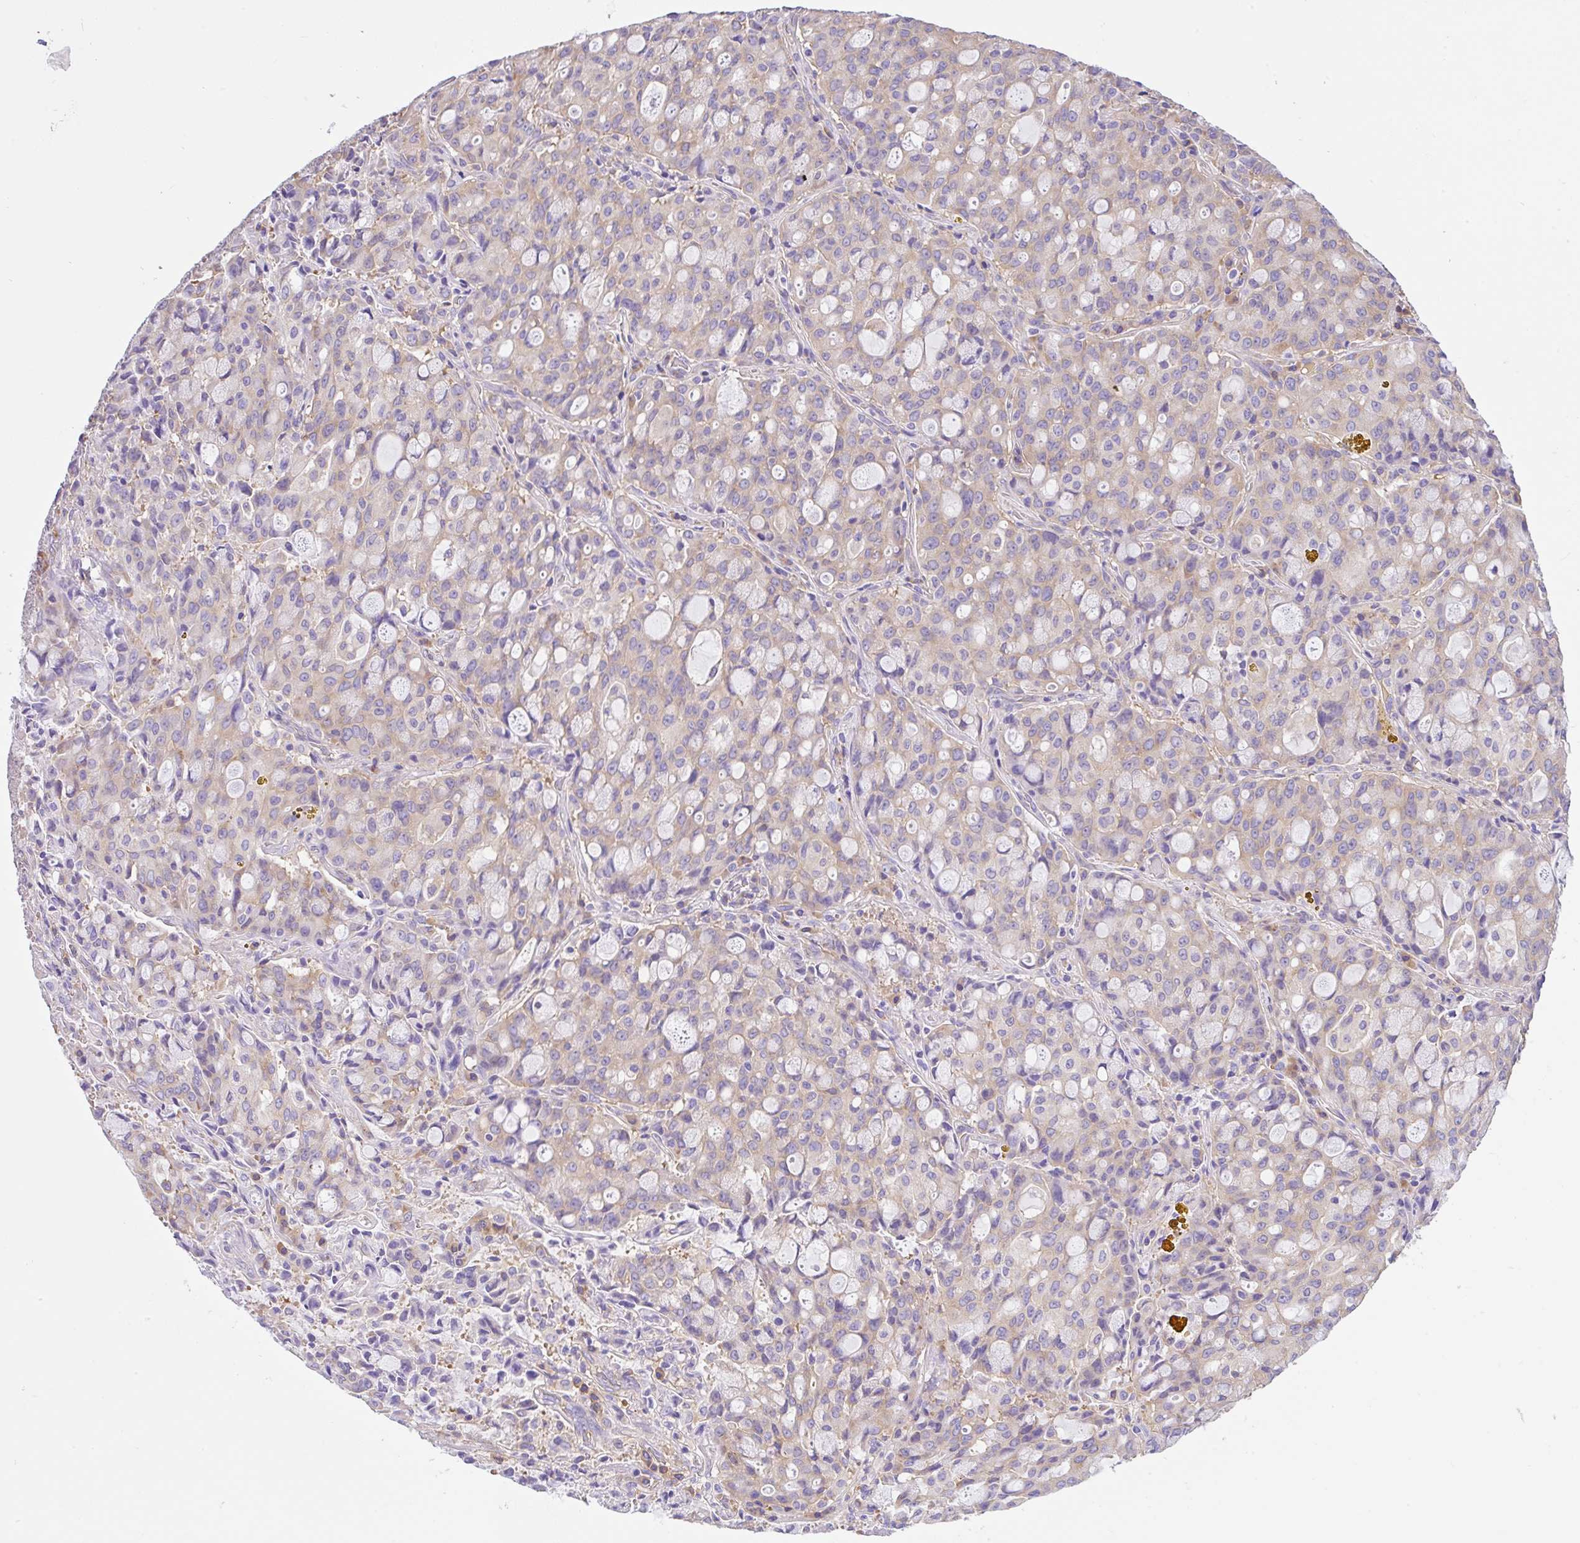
{"staining": {"intensity": "weak", "quantity": "25%-75%", "location": "cytoplasmic/membranous"}, "tissue": "lung cancer", "cell_type": "Tumor cells", "image_type": "cancer", "snomed": [{"axis": "morphology", "description": "Adenocarcinoma, NOS"}, {"axis": "topography", "description": "Lung"}], "caption": "Protein analysis of lung cancer (adenocarcinoma) tissue shows weak cytoplasmic/membranous staining in about 25%-75% of tumor cells.", "gene": "GFPT2", "patient": {"sex": "female", "age": 44}}